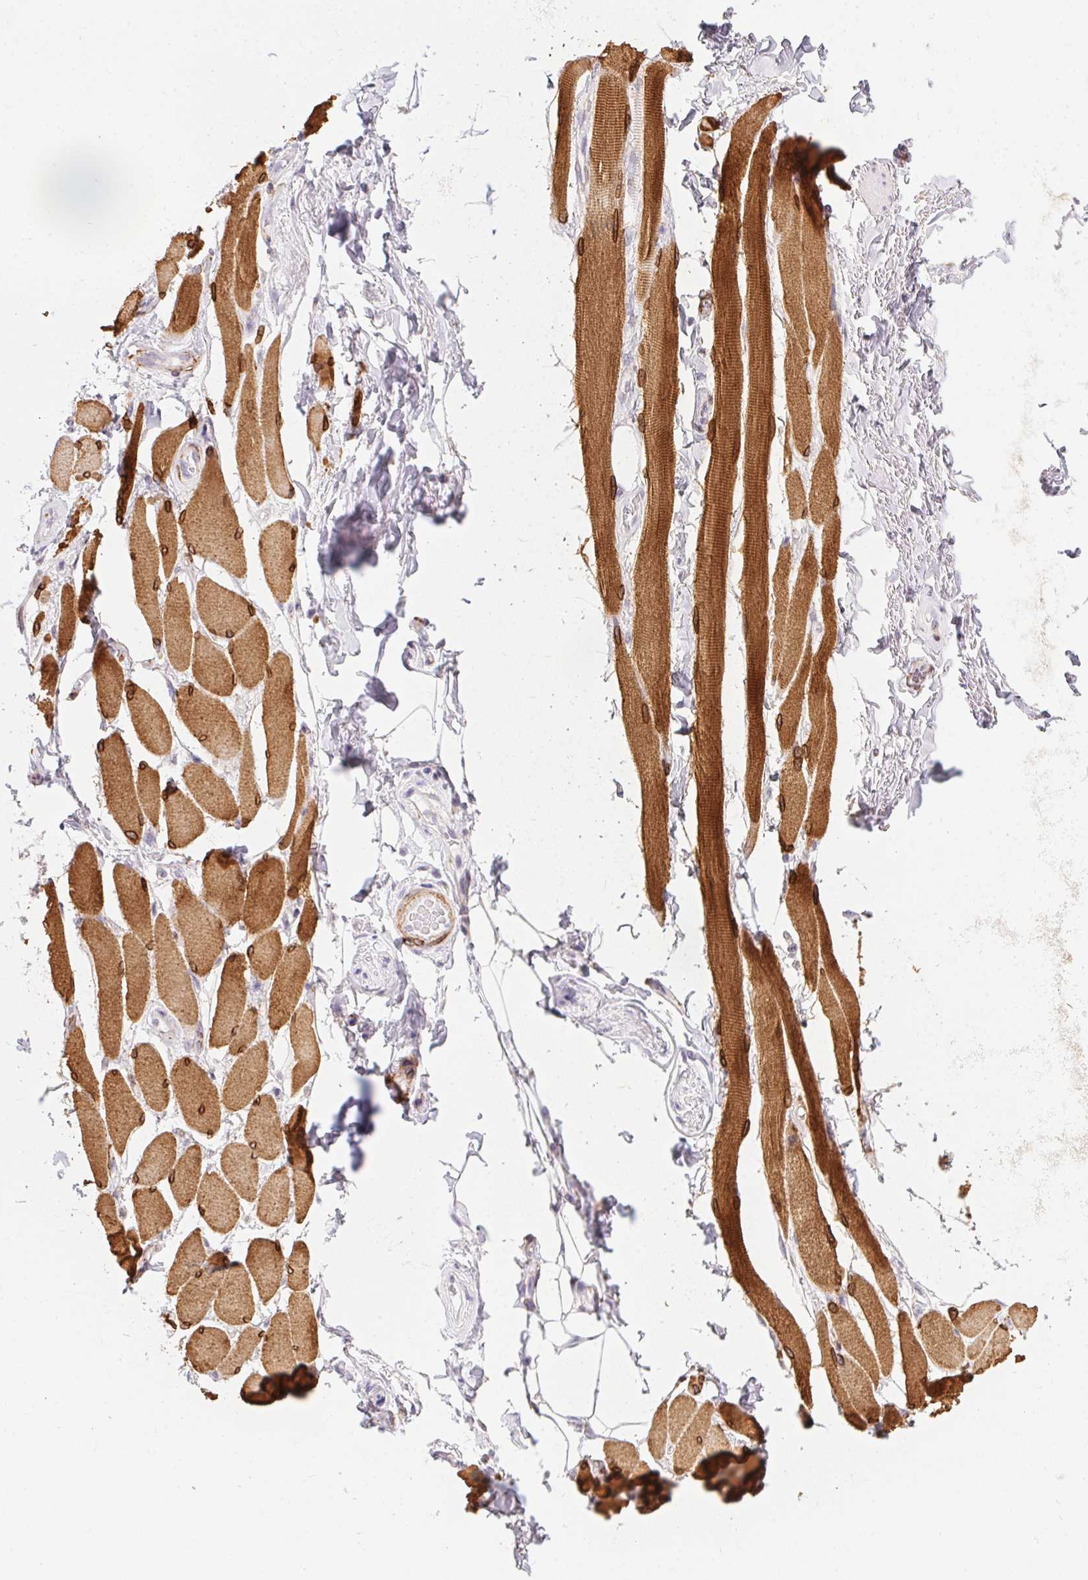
{"staining": {"intensity": "strong", "quantity": ">75%", "location": "cytoplasmic/membranous,nuclear"}, "tissue": "skeletal muscle", "cell_type": "Myocytes", "image_type": "normal", "snomed": [{"axis": "morphology", "description": "Normal tissue, NOS"}, {"axis": "topography", "description": "Skeletal muscle"}, {"axis": "topography", "description": "Anal"}, {"axis": "topography", "description": "Peripheral nerve tissue"}], "caption": "Immunohistochemistry (IHC) (DAB) staining of benign human skeletal muscle displays strong cytoplasmic/membranous,nuclear protein staining in about >75% of myocytes.", "gene": "HRC", "patient": {"sex": "male", "age": 53}}